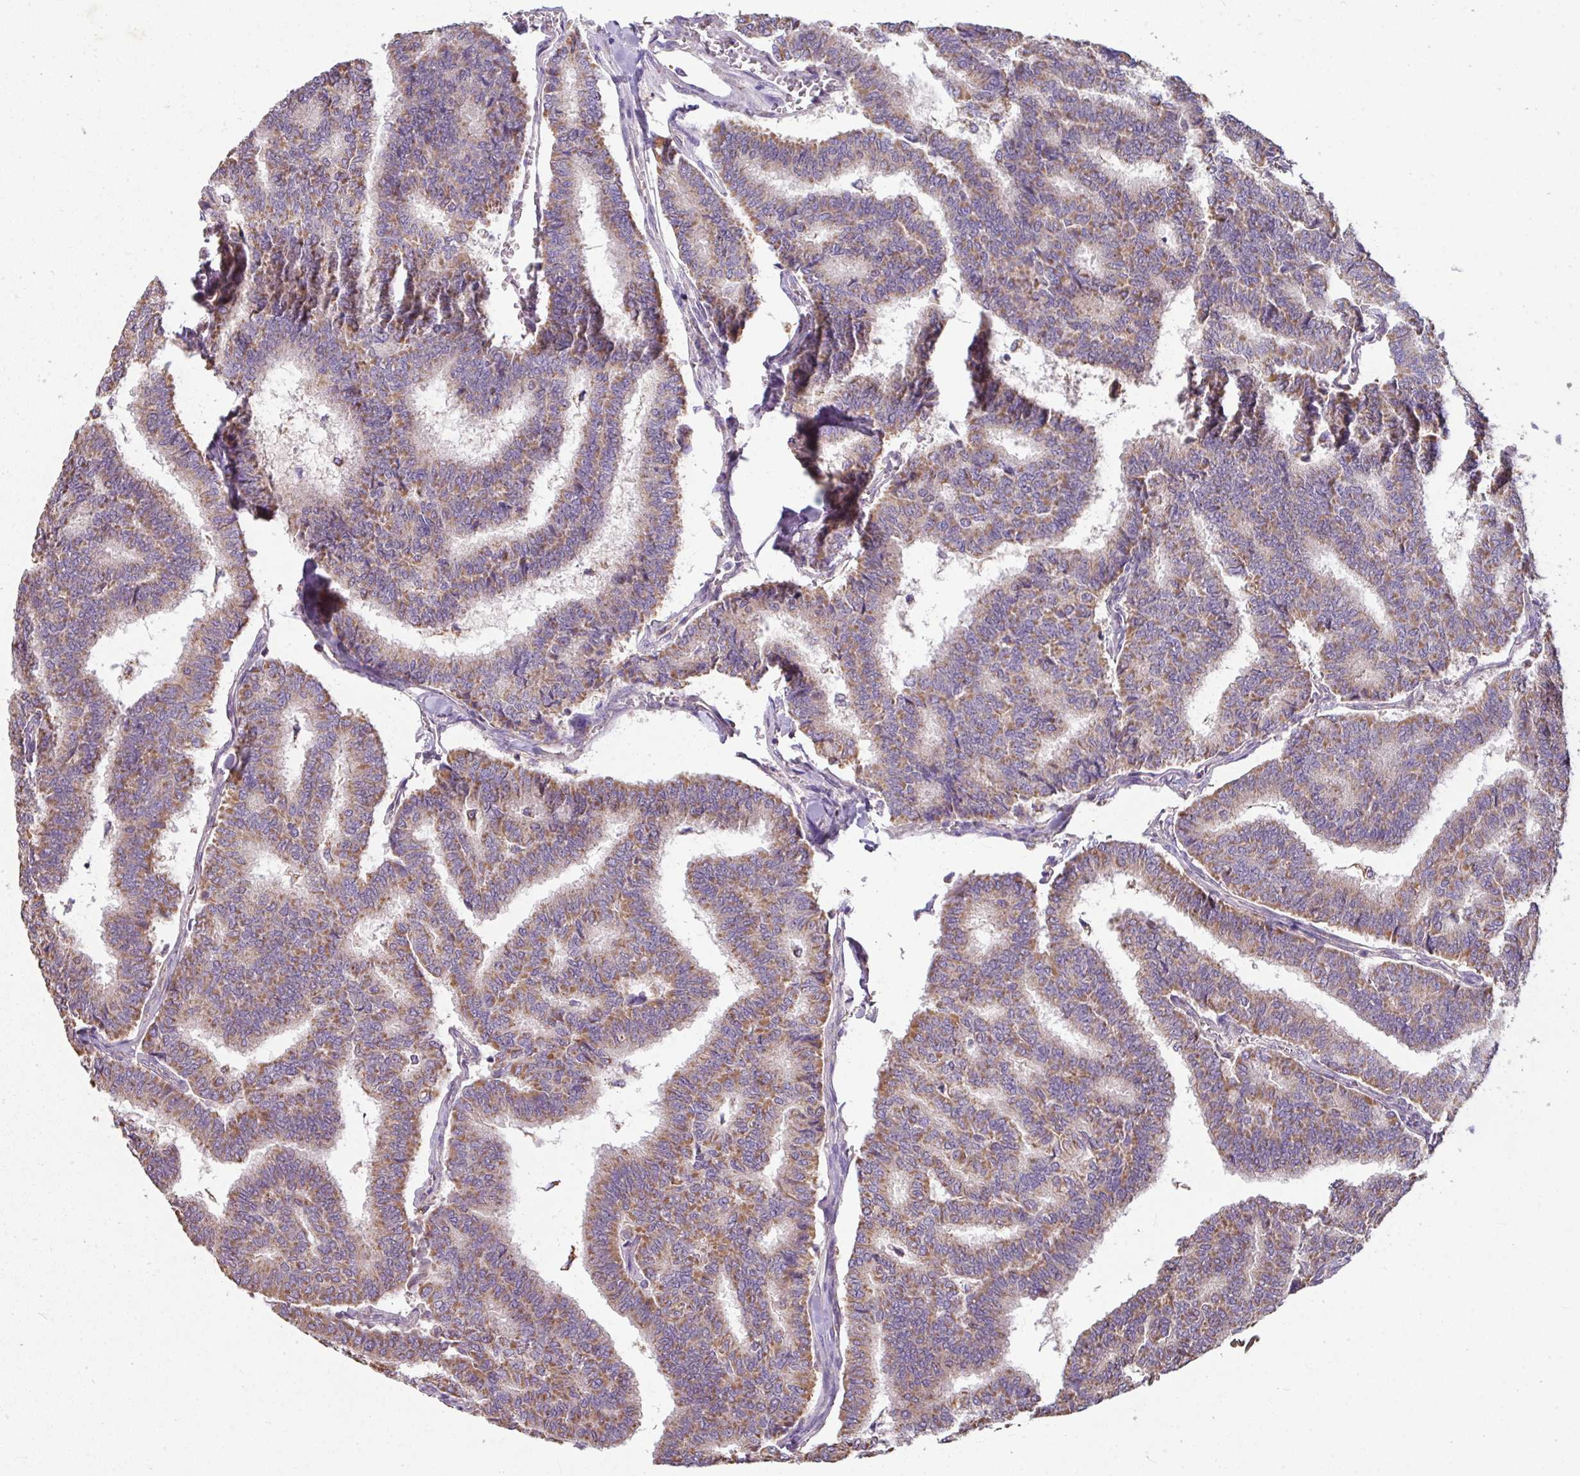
{"staining": {"intensity": "moderate", "quantity": ">75%", "location": "cytoplasmic/membranous"}, "tissue": "thyroid cancer", "cell_type": "Tumor cells", "image_type": "cancer", "snomed": [{"axis": "morphology", "description": "Papillary adenocarcinoma, NOS"}, {"axis": "topography", "description": "Thyroid gland"}], "caption": "Approximately >75% of tumor cells in papillary adenocarcinoma (thyroid) demonstrate moderate cytoplasmic/membranous protein staining as visualized by brown immunohistochemical staining.", "gene": "PALS2", "patient": {"sex": "female", "age": 35}}